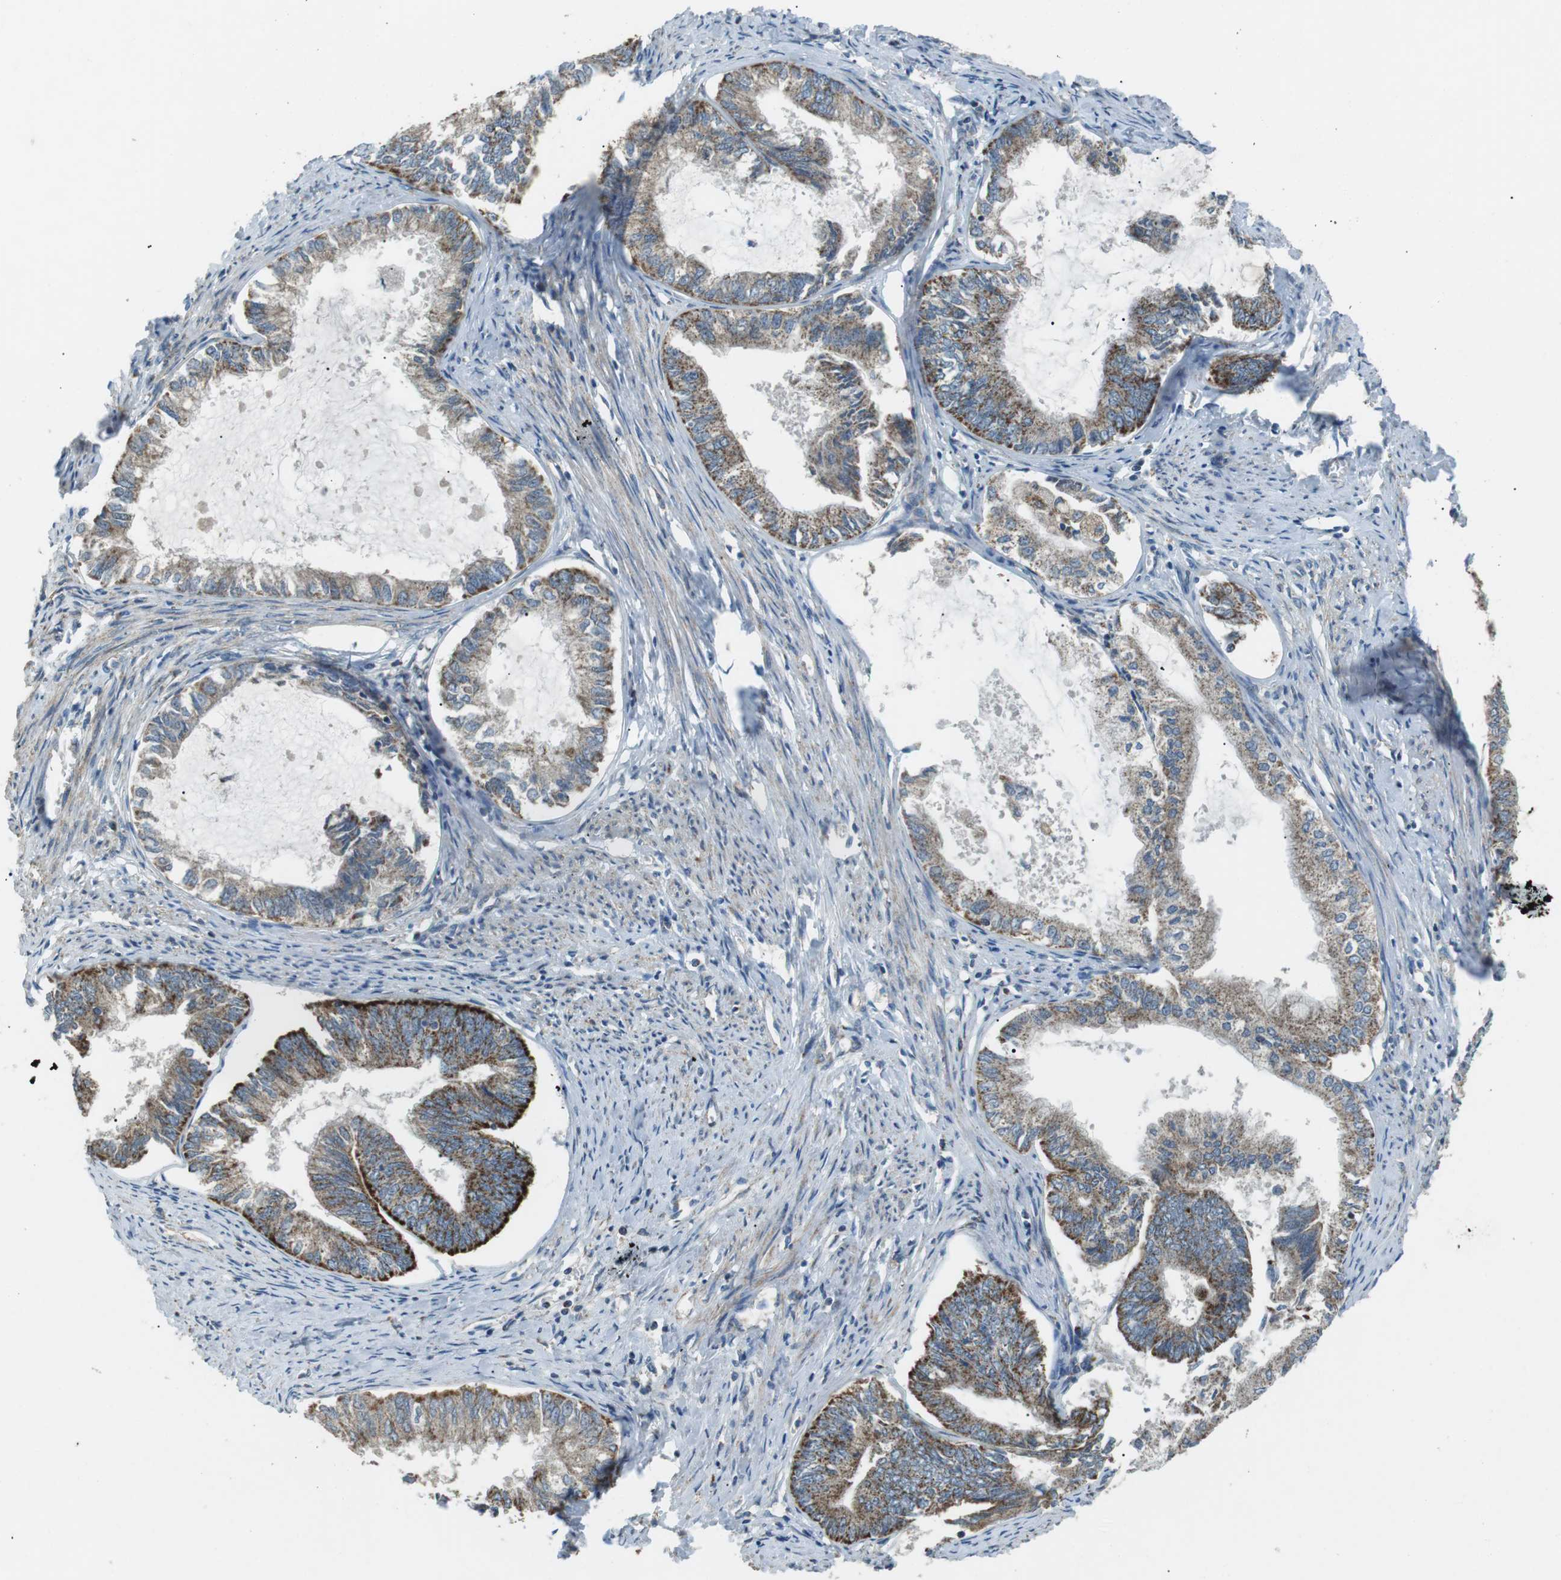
{"staining": {"intensity": "strong", "quantity": "25%-75%", "location": "cytoplasmic/membranous"}, "tissue": "endometrial cancer", "cell_type": "Tumor cells", "image_type": "cancer", "snomed": [{"axis": "morphology", "description": "Adenocarcinoma, NOS"}, {"axis": "topography", "description": "Endometrium"}], "caption": "Brown immunohistochemical staining in adenocarcinoma (endometrial) shows strong cytoplasmic/membranous positivity in approximately 25%-75% of tumor cells.", "gene": "BACE1", "patient": {"sex": "female", "age": 86}}